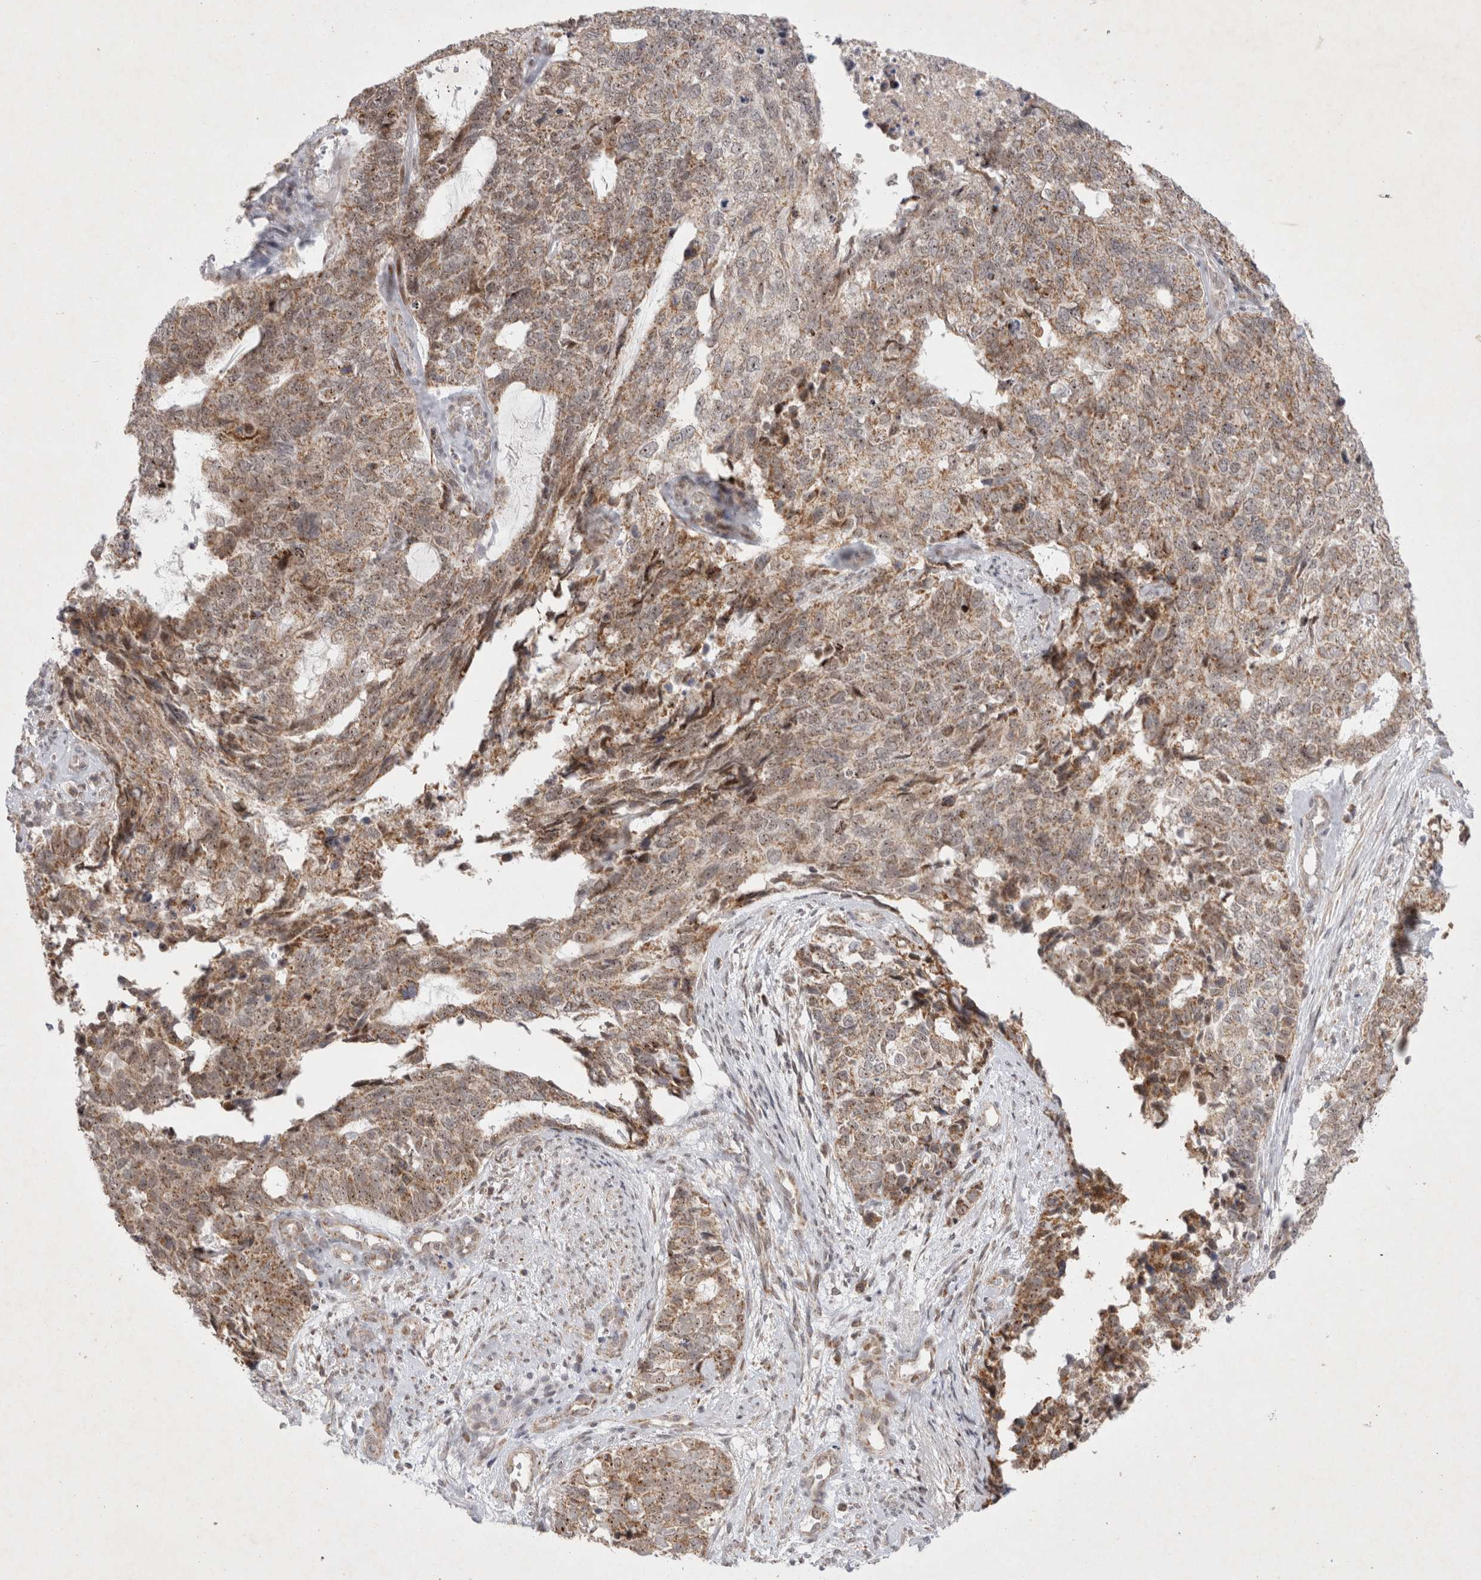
{"staining": {"intensity": "moderate", "quantity": ">75%", "location": "cytoplasmic/membranous,nuclear"}, "tissue": "cervical cancer", "cell_type": "Tumor cells", "image_type": "cancer", "snomed": [{"axis": "morphology", "description": "Squamous cell carcinoma, NOS"}, {"axis": "topography", "description": "Cervix"}], "caption": "Human squamous cell carcinoma (cervical) stained with a brown dye reveals moderate cytoplasmic/membranous and nuclear positive expression in approximately >75% of tumor cells.", "gene": "MRPL37", "patient": {"sex": "female", "age": 63}}